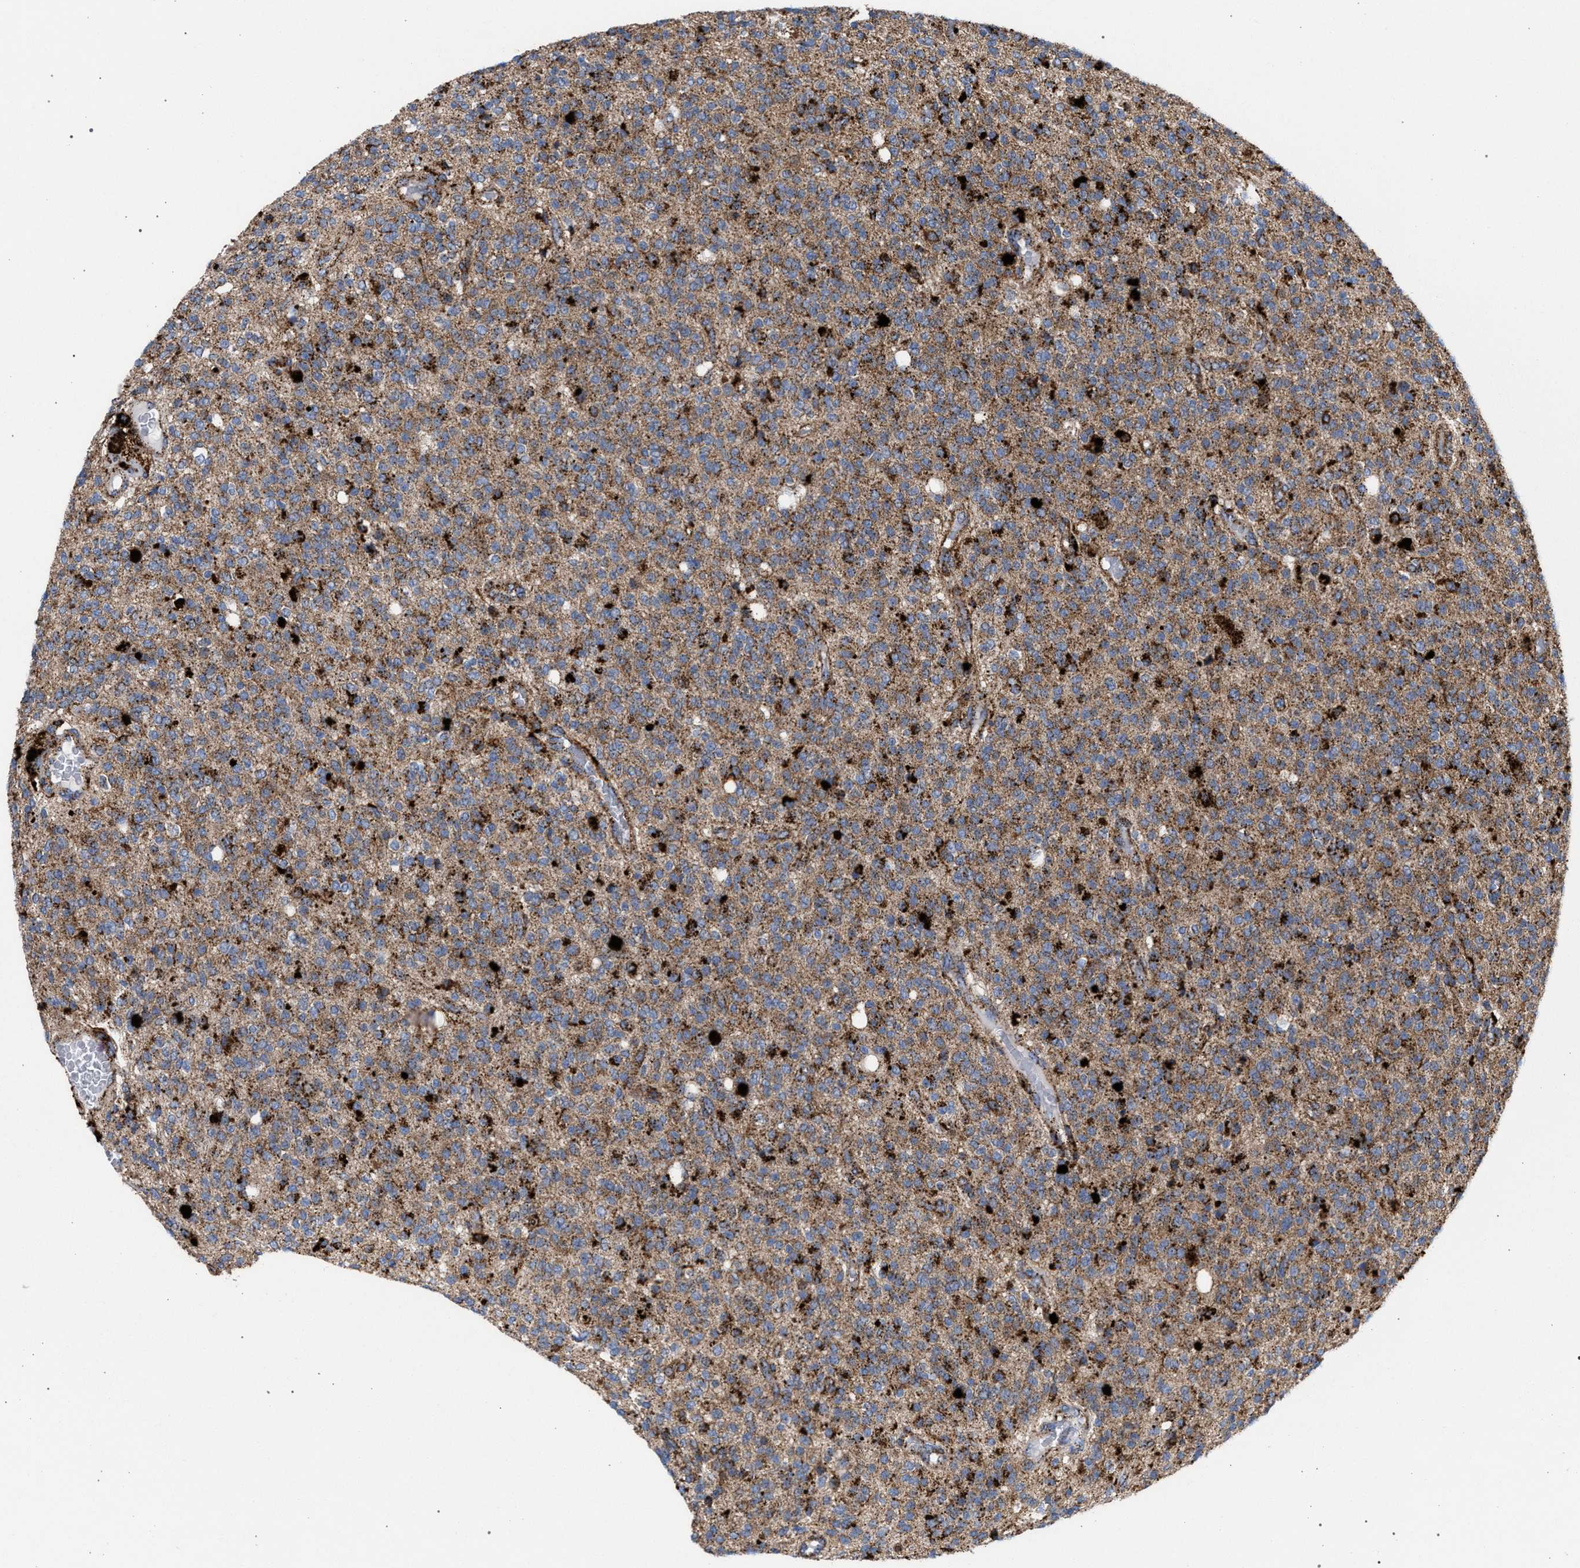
{"staining": {"intensity": "moderate", "quantity": ">75%", "location": "cytoplasmic/membranous"}, "tissue": "glioma", "cell_type": "Tumor cells", "image_type": "cancer", "snomed": [{"axis": "morphology", "description": "Glioma, malignant, High grade"}, {"axis": "topography", "description": "Brain"}], "caption": "Malignant glioma (high-grade) was stained to show a protein in brown. There is medium levels of moderate cytoplasmic/membranous expression in approximately >75% of tumor cells.", "gene": "PPT1", "patient": {"sex": "male", "age": 34}}